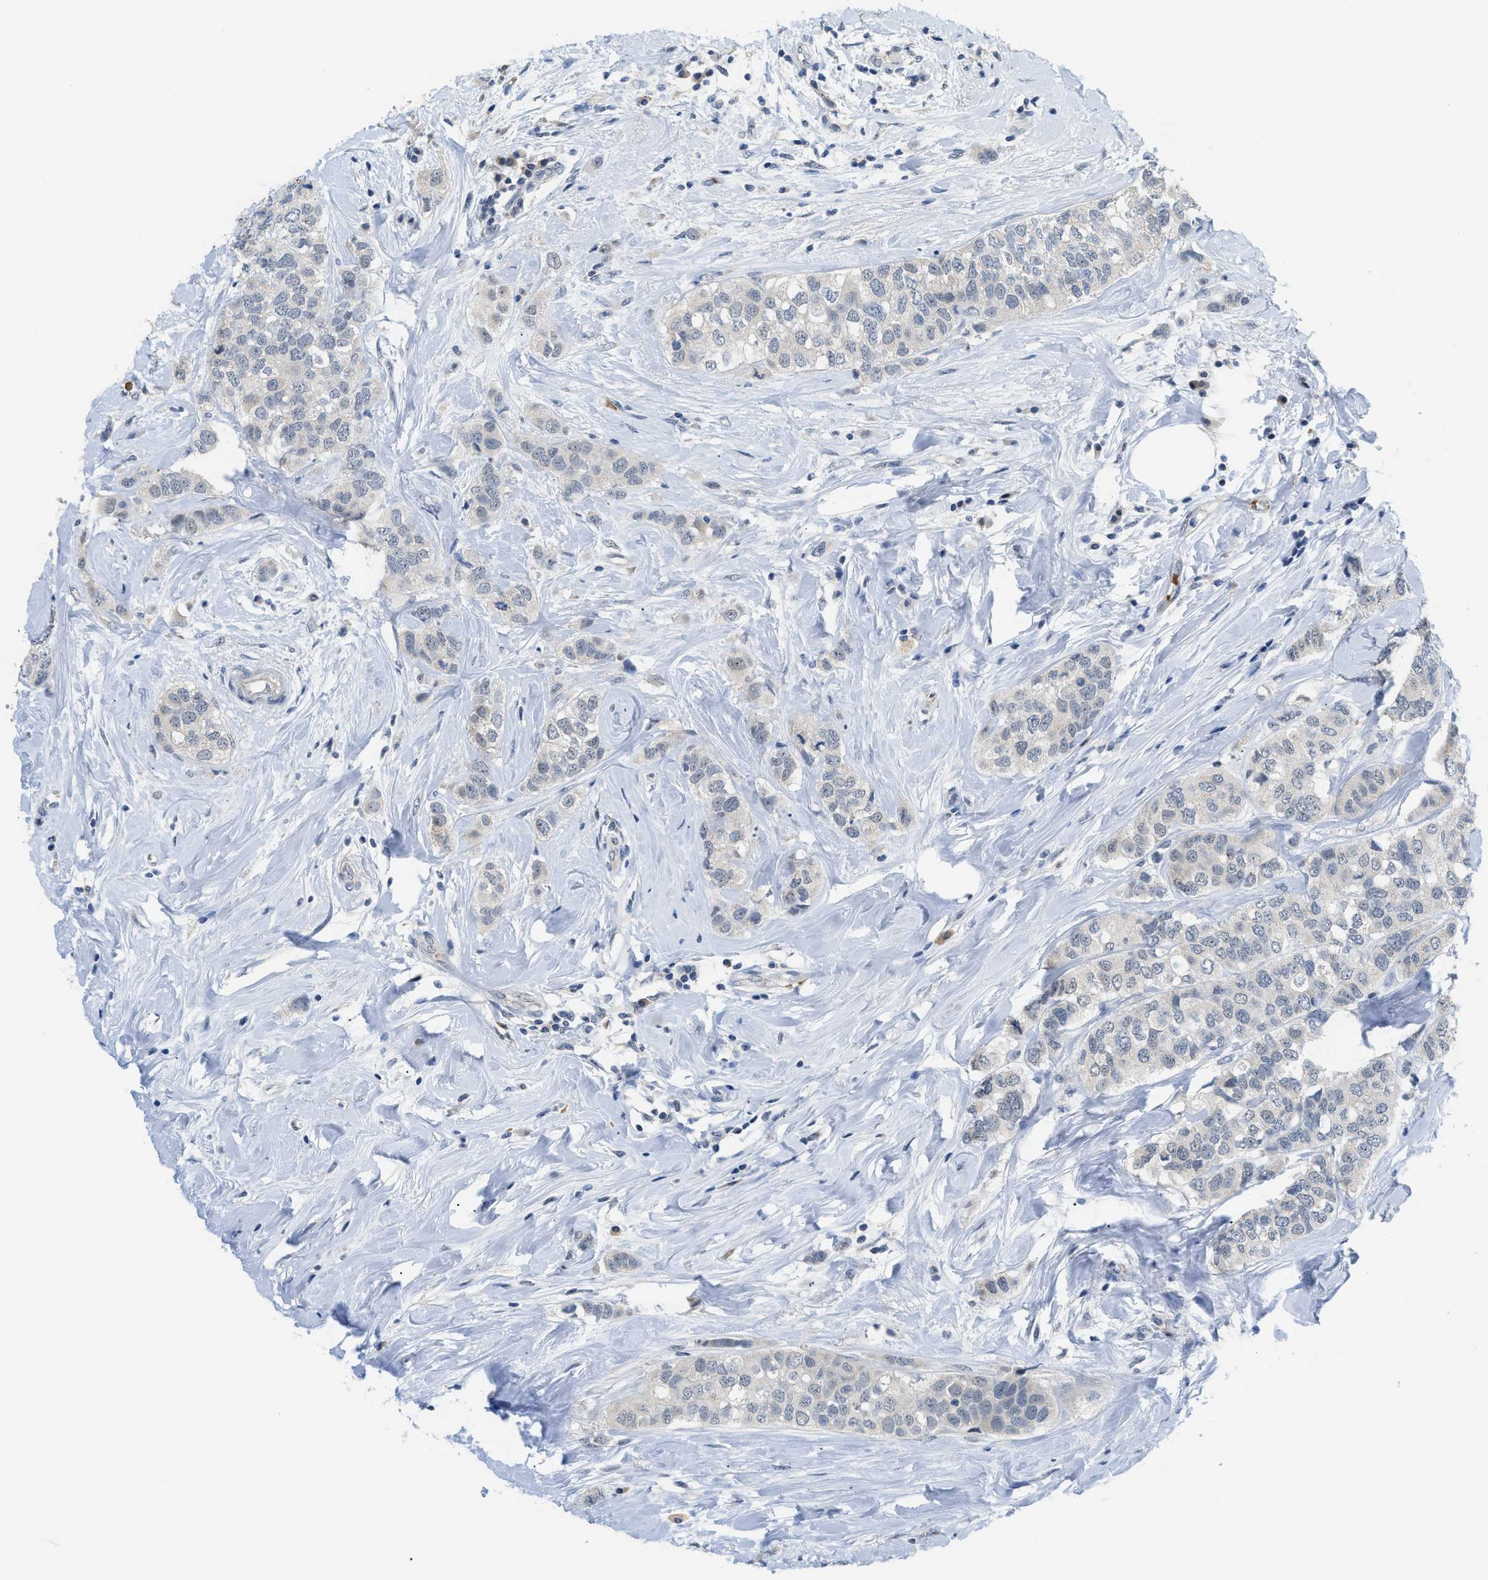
{"staining": {"intensity": "negative", "quantity": "none", "location": "none"}, "tissue": "breast cancer", "cell_type": "Tumor cells", "image_type": "cancer", "snomed": [{"axis": "morphology", "description": "Duct carcinoma"}, {"axis": "topography", "description": "Breast"}], "caption": "The image reveals no staining of tumor cells in breast invasive ductal carcinoma.", "gene": "PSAT1", "patient": {"sex": "female", "age": 50}}